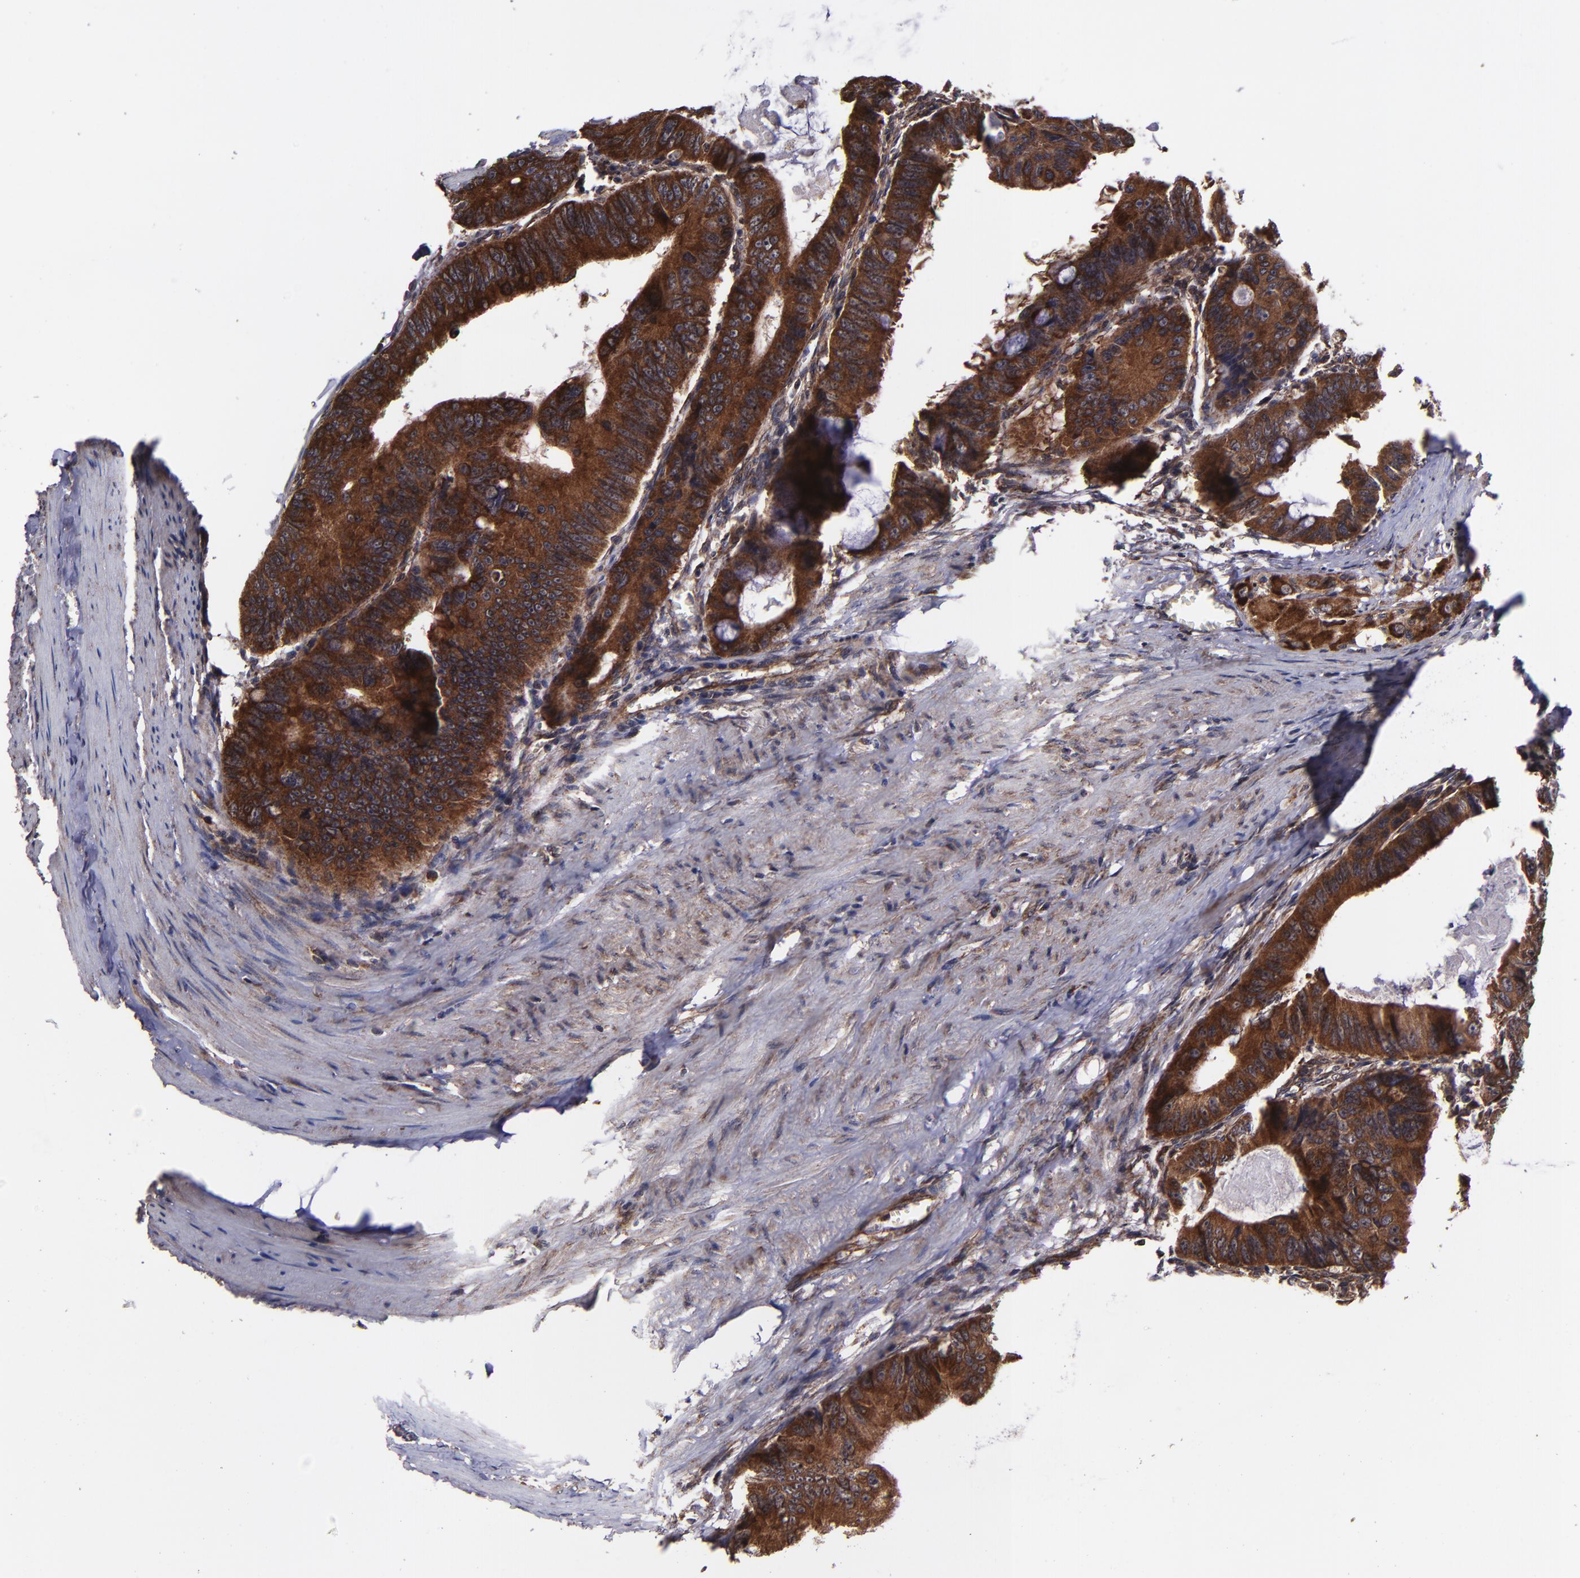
{"staining": {"intensity": "strong", "quantity": ">75%", "location": "cytoplasmic/membranous,nuclear"}, "tissue": "colorectal cancer", "cell_type": "Tumor cells", "image_type": "cancer", "snomed": [{"axis": "morphology", "description": "Adenocarcinoma, NOS"}, {"axis": "topography", "description": "Colon"}], "caption": "Immunohistochemical staining of adenocarcinoma (colorectal) exhibits high levels of strong cytoplasmic/membranous and nuclear protein positivity in approximately >75% of tumor cells.", "gene": "EIF4ENIF1", "patient": {"sex": "female", "age": 55}}